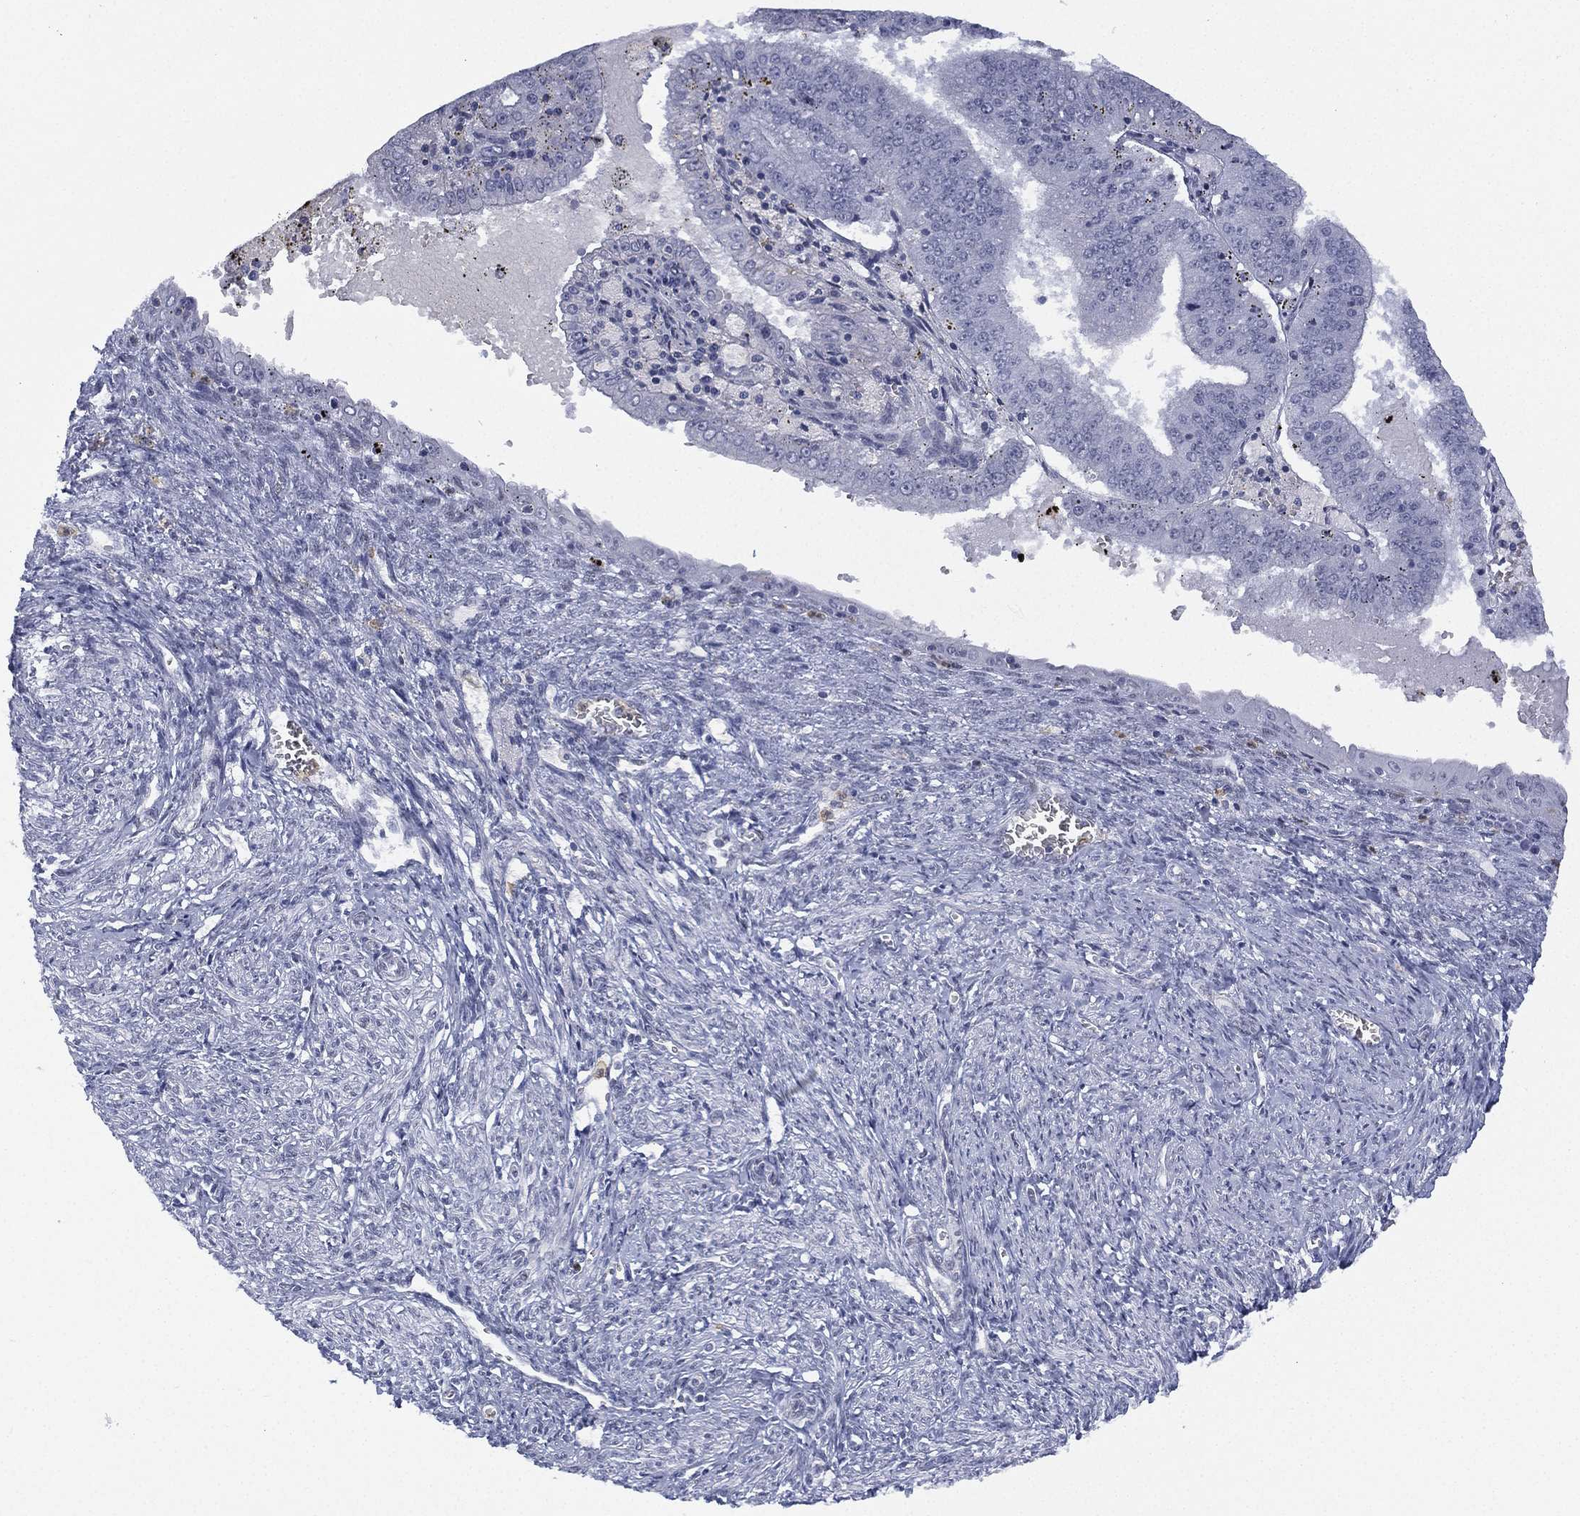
{"staining": {"intensity": "negative", "quantity": "none", "location": "none"}, "tissue": "endometrial cancer", "cell_type": "Tumor cells", "image_type": "cancer", "snomed": [{"axis": "morphology", "description": "Adenocarcinoma, NOS"}, {"axis": "topography", "description": "Endometrium"}], "caption": "Endometrial cancer (adenocarcinoma) stained for a protein using IHC demonstrates no positivity tumor cells.", "gene": "ZNF711", "patient": {"sex": "female", "age": 66}}